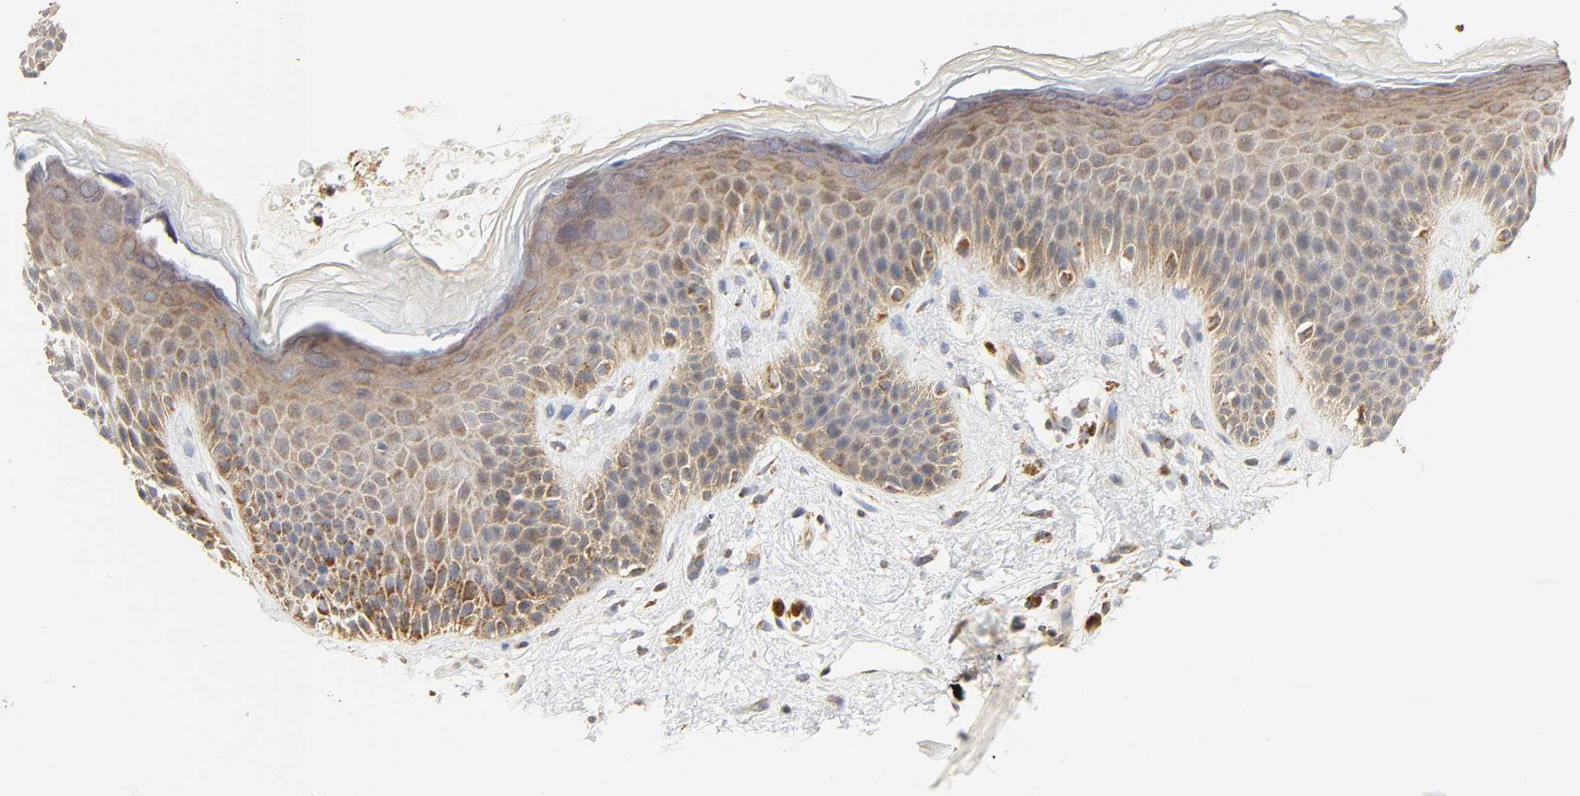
{"staining": {"intensity": "moderate", "quantity": ">75%", "location": "cytoplasmic/membranous"}, "tissue": "skin", "cell_type": "Epidermal cells", "image_type": "normal", "snomed": [{"axis": "morphology", "description": "Normal tissue, NOS"}, {"axis": "topography", "description": "Anal"}], "caption": "Epidermal cells display moderate cytoplasmic/membranous staining in about >75% of cells in benign skin. (brown staining indicates protein expression, while blue staining denotes nuclei).", "gene": "ZMAT5", "patient": {"sex": "female", "age": 46}}